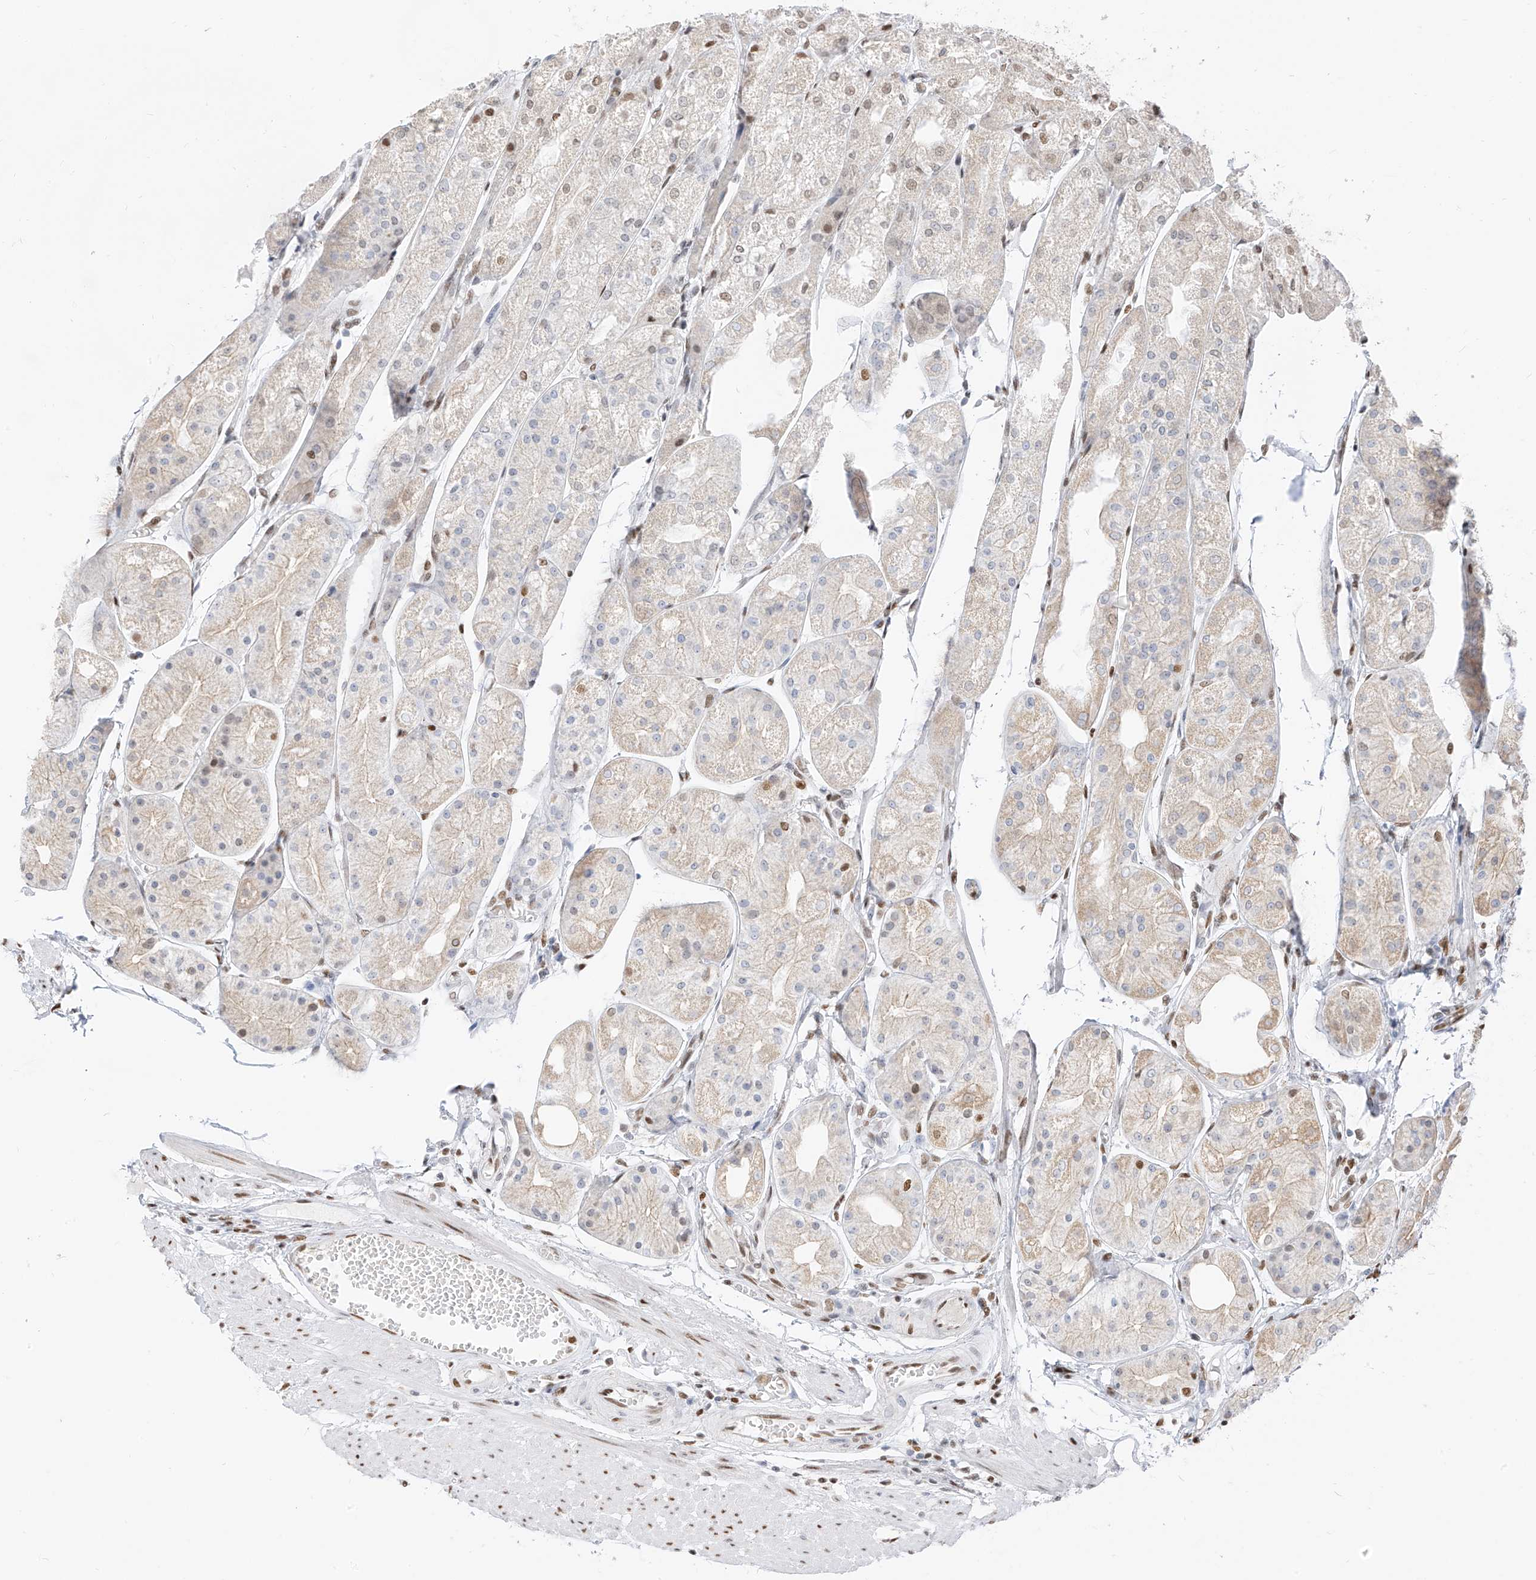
{"staining": {"intensity": "moderate", "quantity": "25%-75%", "location": "nuclear"}, "tissue": "stomach", "cell_type": "Glandular cells", "image_type": "normal", "snomed": [{"axis": "morphology", "description": "Normal tissue, NOS"}, {"axis": "topography", "description": "Stomach, upper"}], "caption": "Immunohistochemical staining of benign stomach demonstrates 25%-75% levels of moderate nuclear protein expression in about 25%-75% of glandular cells.", "gene": "SMARCA2", "patient": {"sex": "male", "age": 72}}